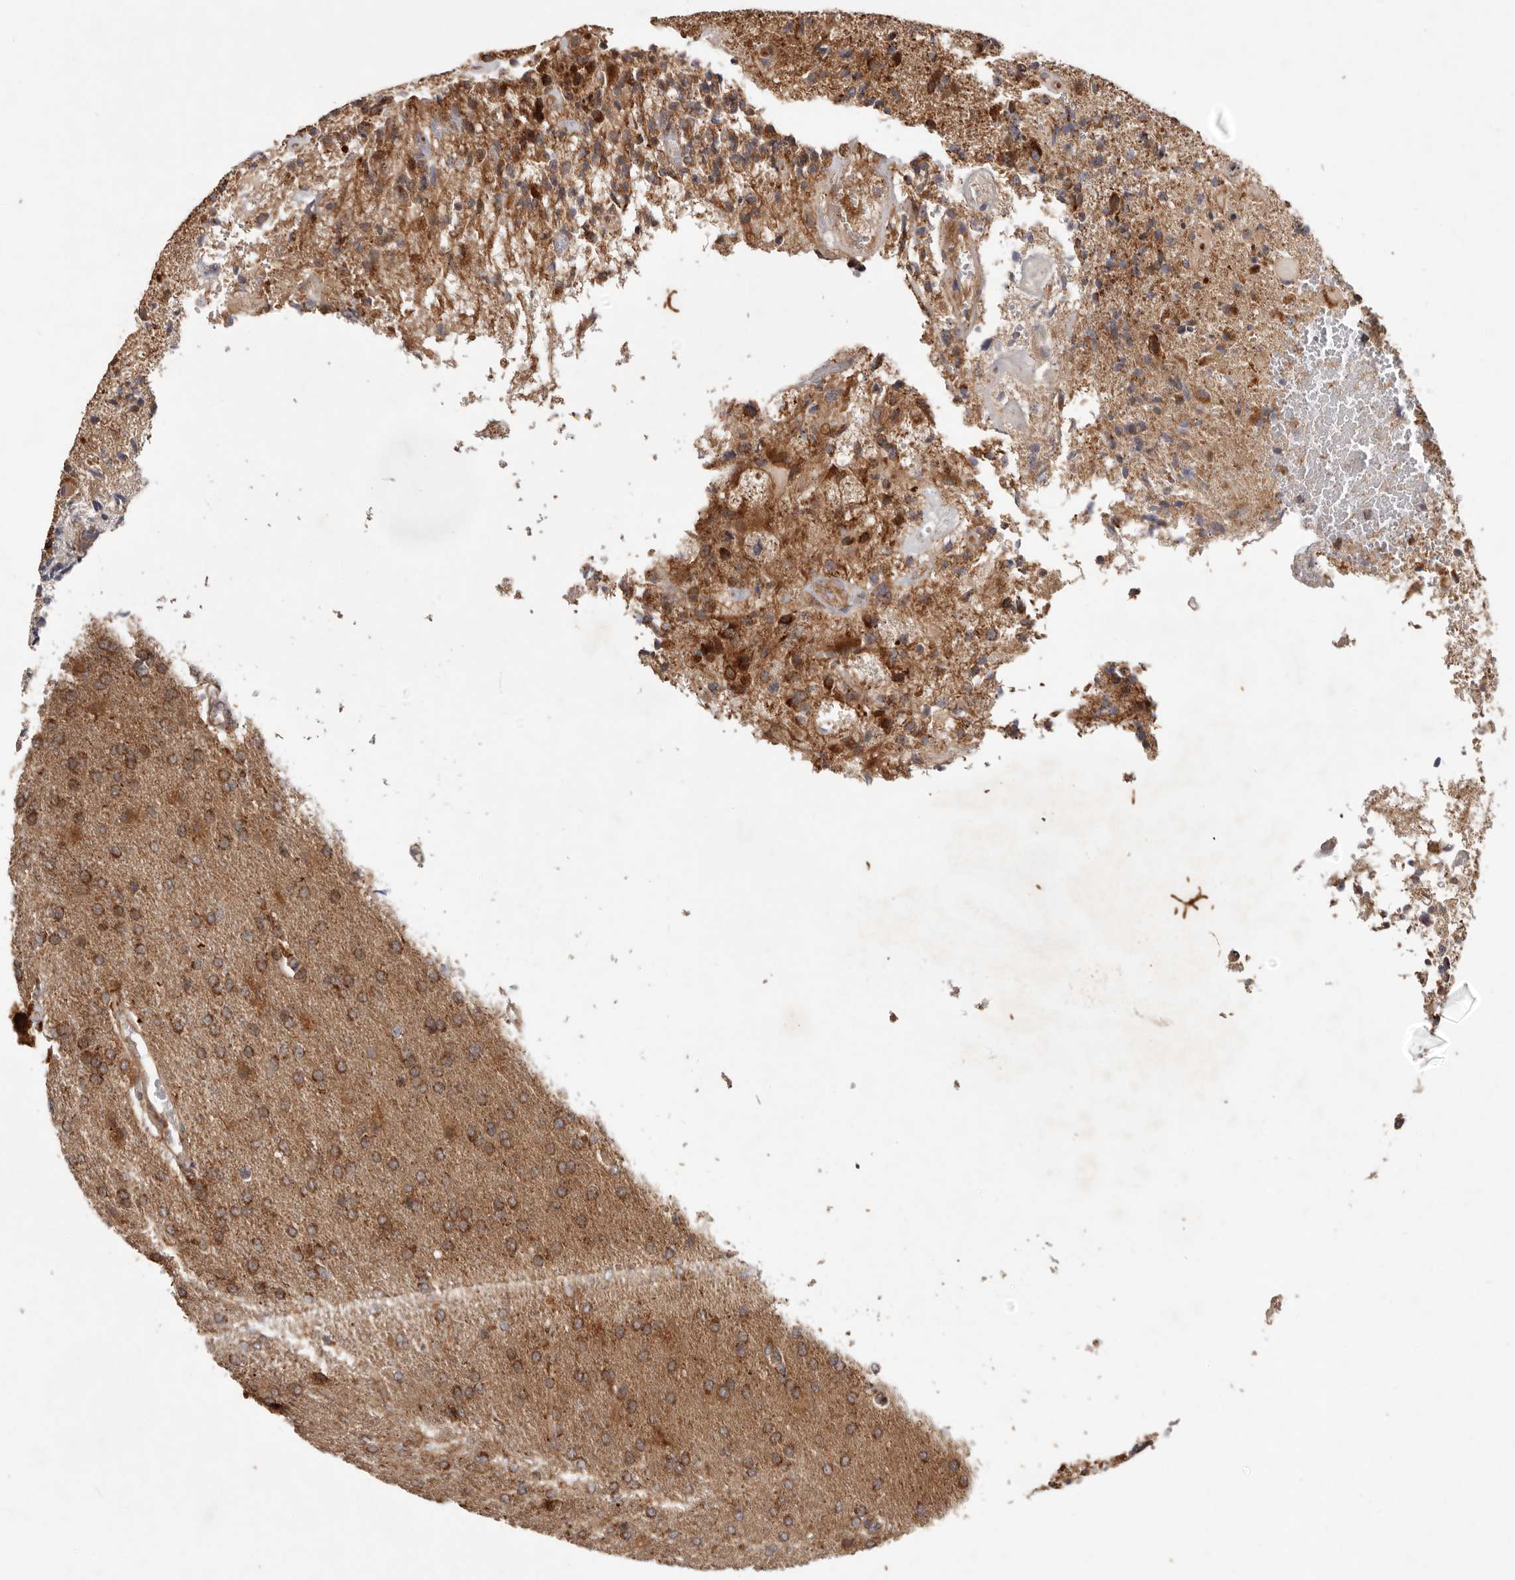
{"staining": {"intensity": "strong", "quantity": ">75%", "location": "cytoplasmic/membranous"}, "tissue": "glioma", "cell_type": "Tumor cells", "image_type": "cancer", "snomed": [{"axis": "morphology", "description": "Glioma, malignant, High grade"}, {"axis": "topography", "description": "Brain"}], "caption": "Approximately >75% of tumor cells in human glioma exhibit strong cytoplasmic/membranous protein expression as visualized by brown immunohistochemical staining.", "gene": "MRPS10", "patient": {"sex": "male", "age": 72}}